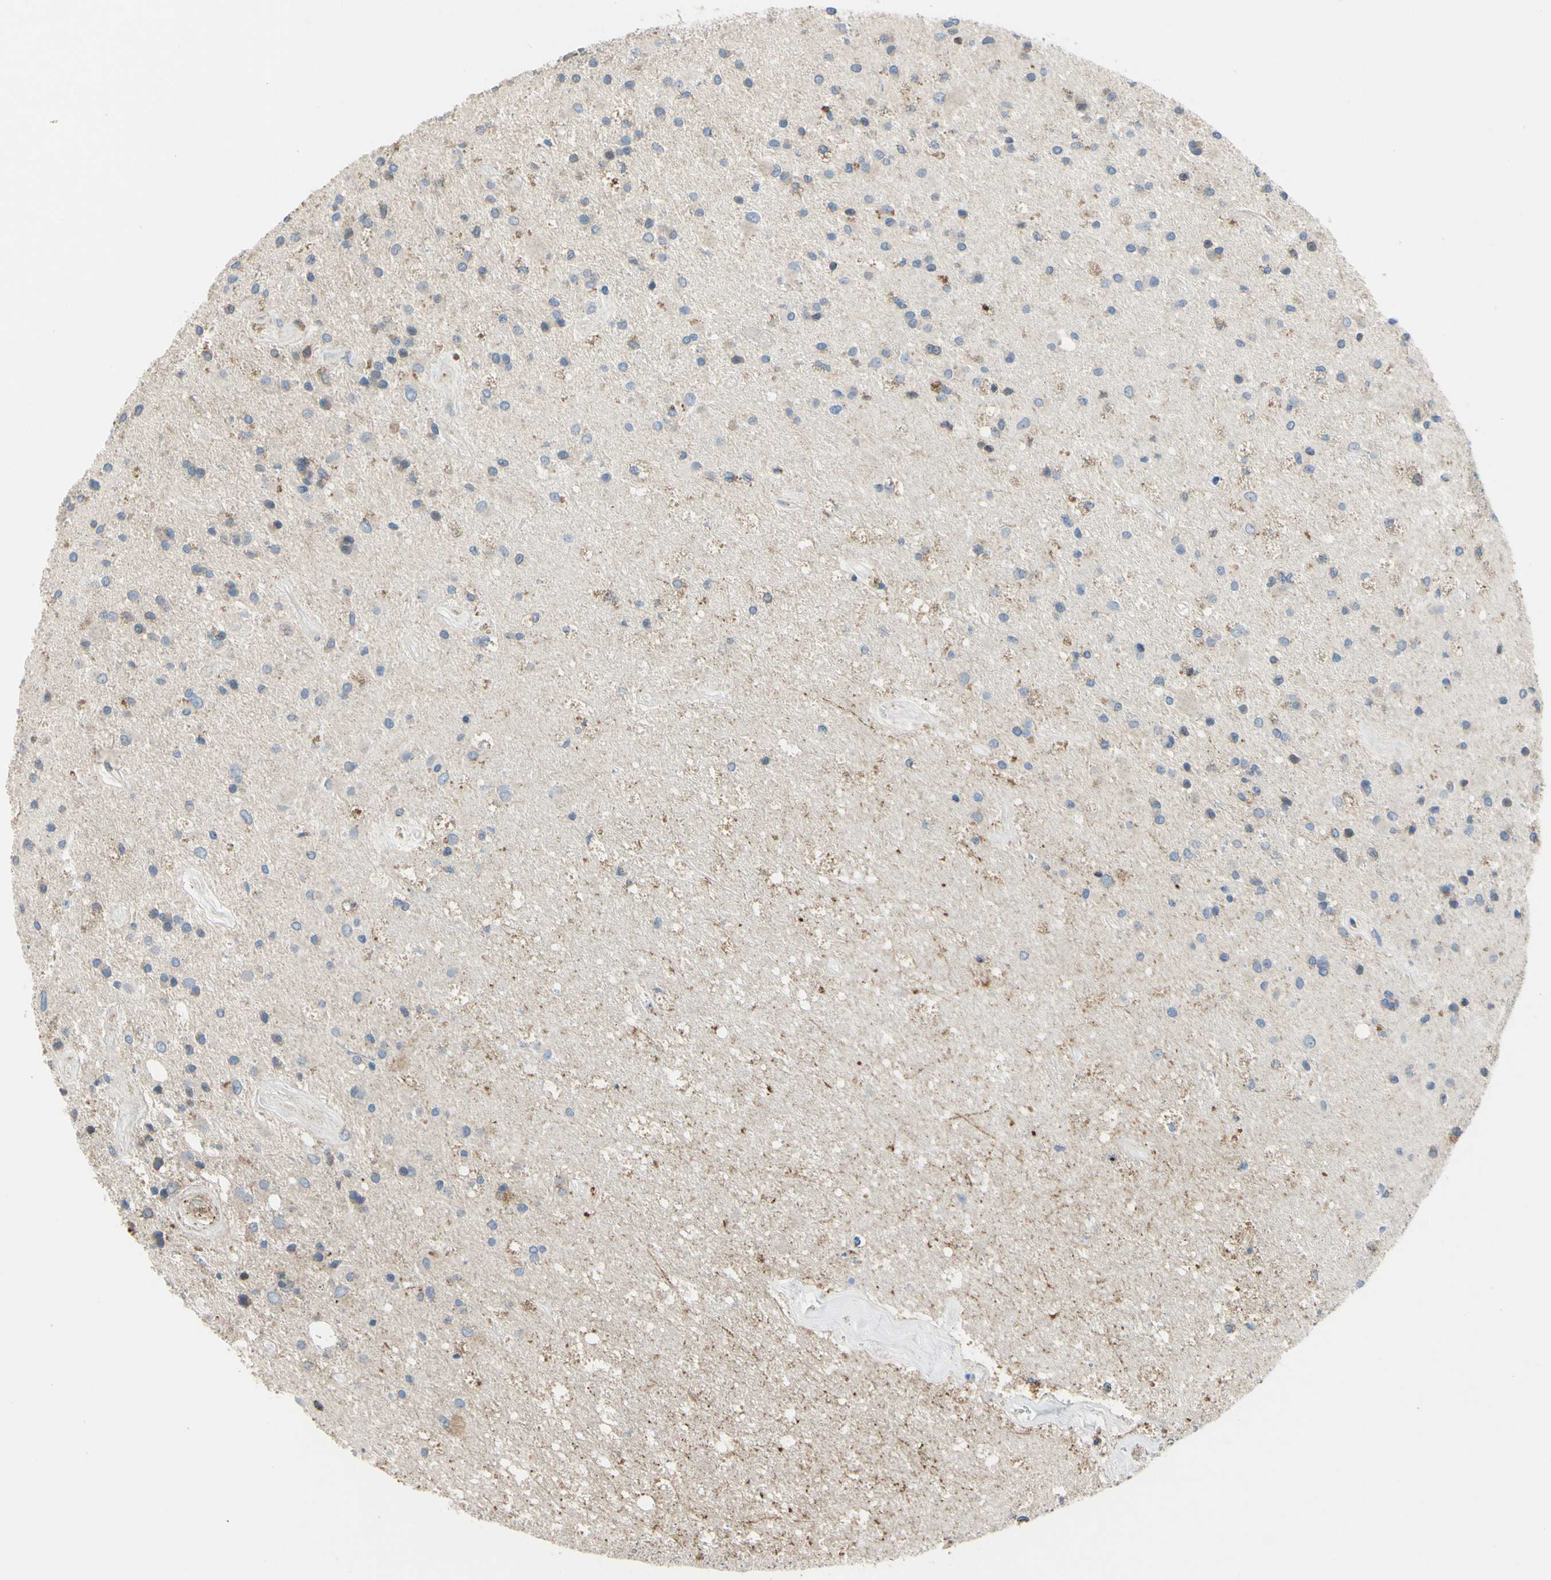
{"staining": {"intensity": "negative", "quantity": "none", "location": "none"}, "tissue": "glioma", "cell_type": "Tumor cells", "image_type": "cancer", "snomed": [{"axis": "morphology", "description": "Glioma, malignant, Low grade"}, {"axis": "topography", "description": "Brain"}], "caption": "Histopathology image shows no protein expression in tumor cells of malignant glioma (low-grade) tissue. The staining is performed using DAB (3,3'-diaminobenzidine) brown chromogen with nuclei counter-stained in using hematoxylin.", "gene": "BECN1", "patient": {"sex": "male", "age": 58}}